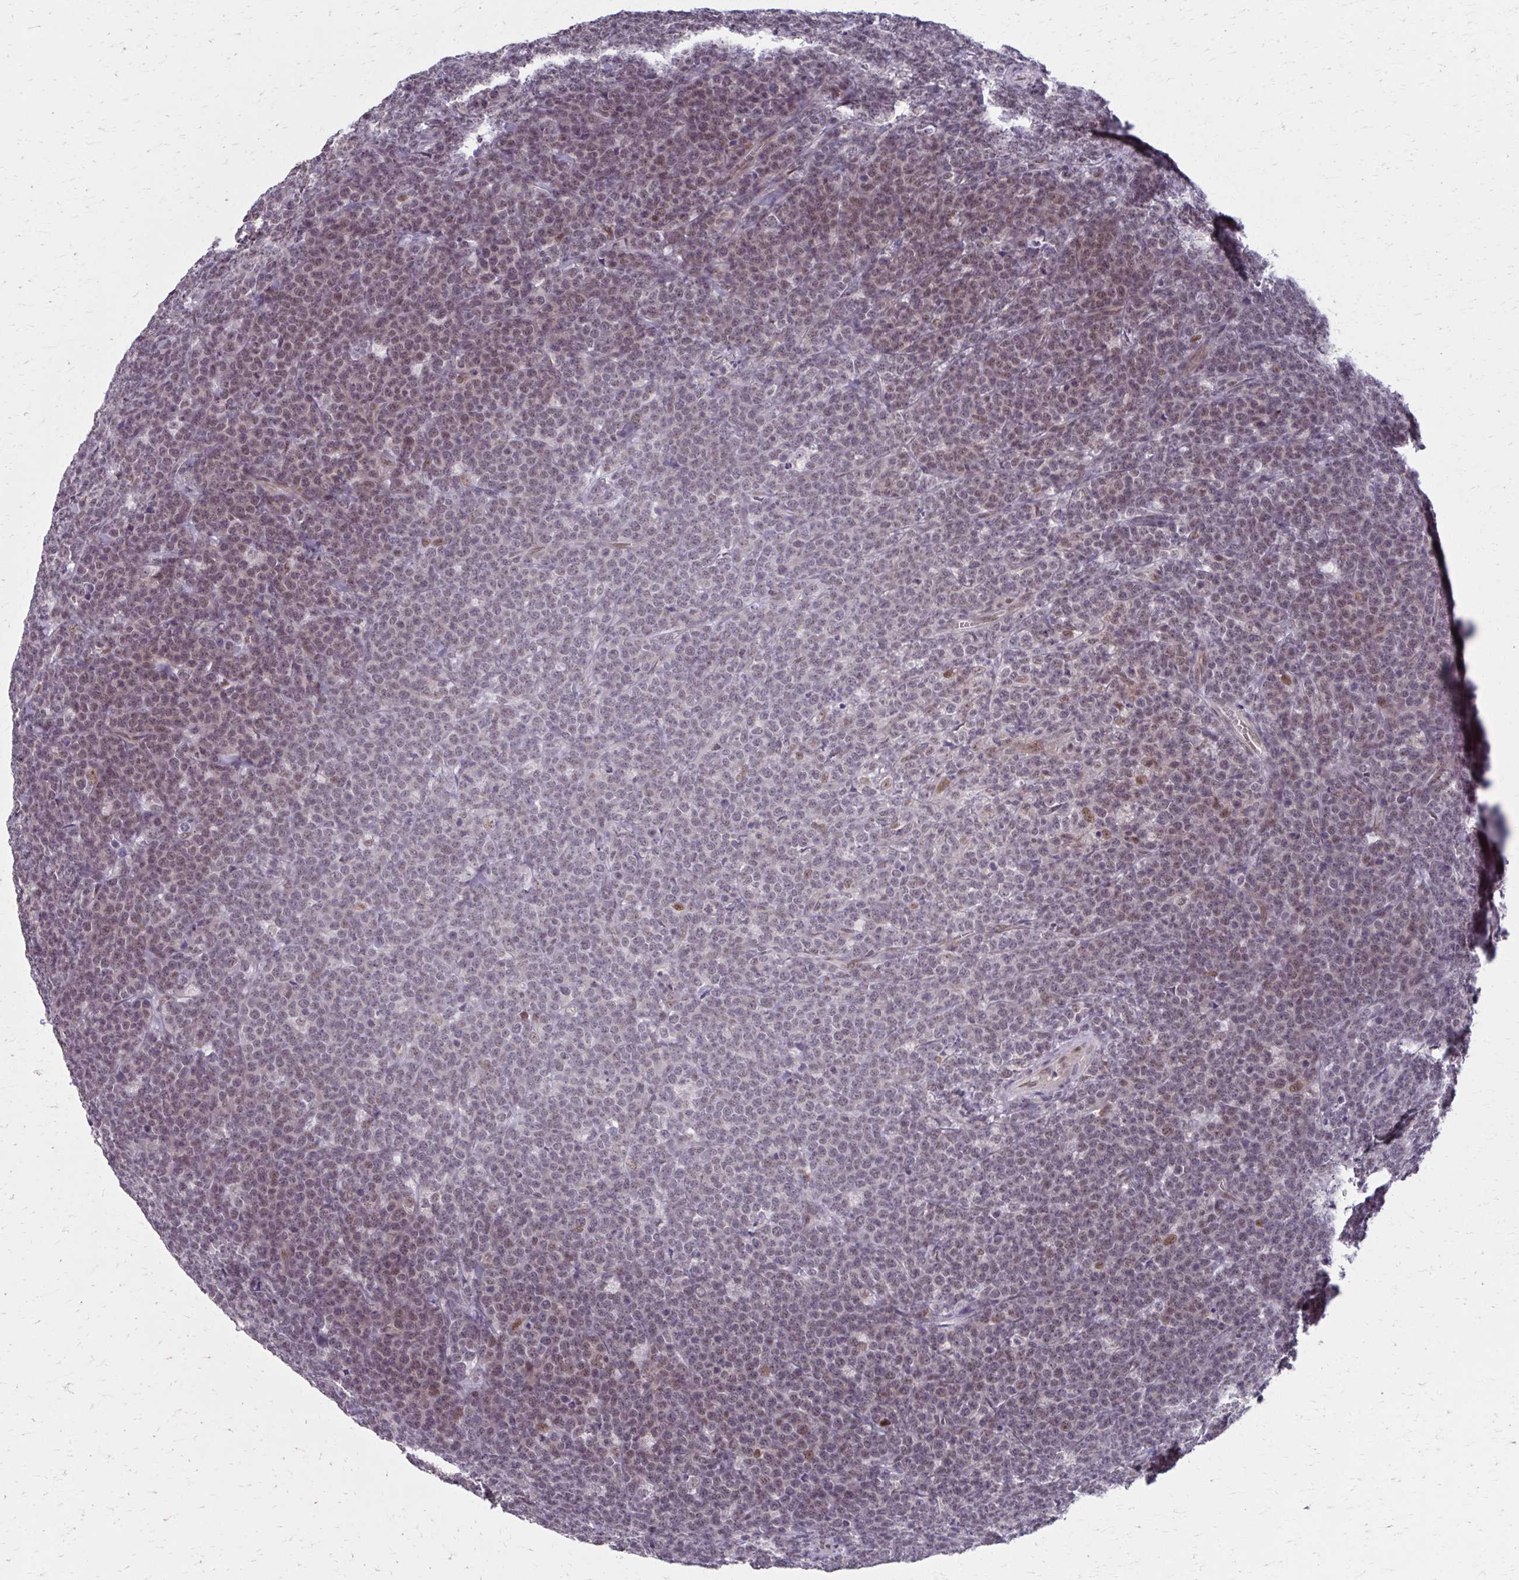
{"staining": {"intensity": "weak", "quantity": "25%-75%", "location": "nuclear"}, "tissue": "lymphoma", "cell_type": "Tumor cells", "image_type": "cancer", "snomed": [{"axis": "morphology", "description": "Malignant lymphoma, non-Hodgkin's type, High grade"}, {"axis": "topography", "description": "Small intestine"}, {"axis": "topography", "description": "Colon"}], "caption": "High-power microscopy captured an immunohistochemistry photomicrograph of high-grade malignant lymphoma, non-Hodgkin's type, revealing weak nuclear staining in approximately 25%-75% of tumor cells.", "gene": "SETBP1", "patient": {"sex": "male", "age": 8}}